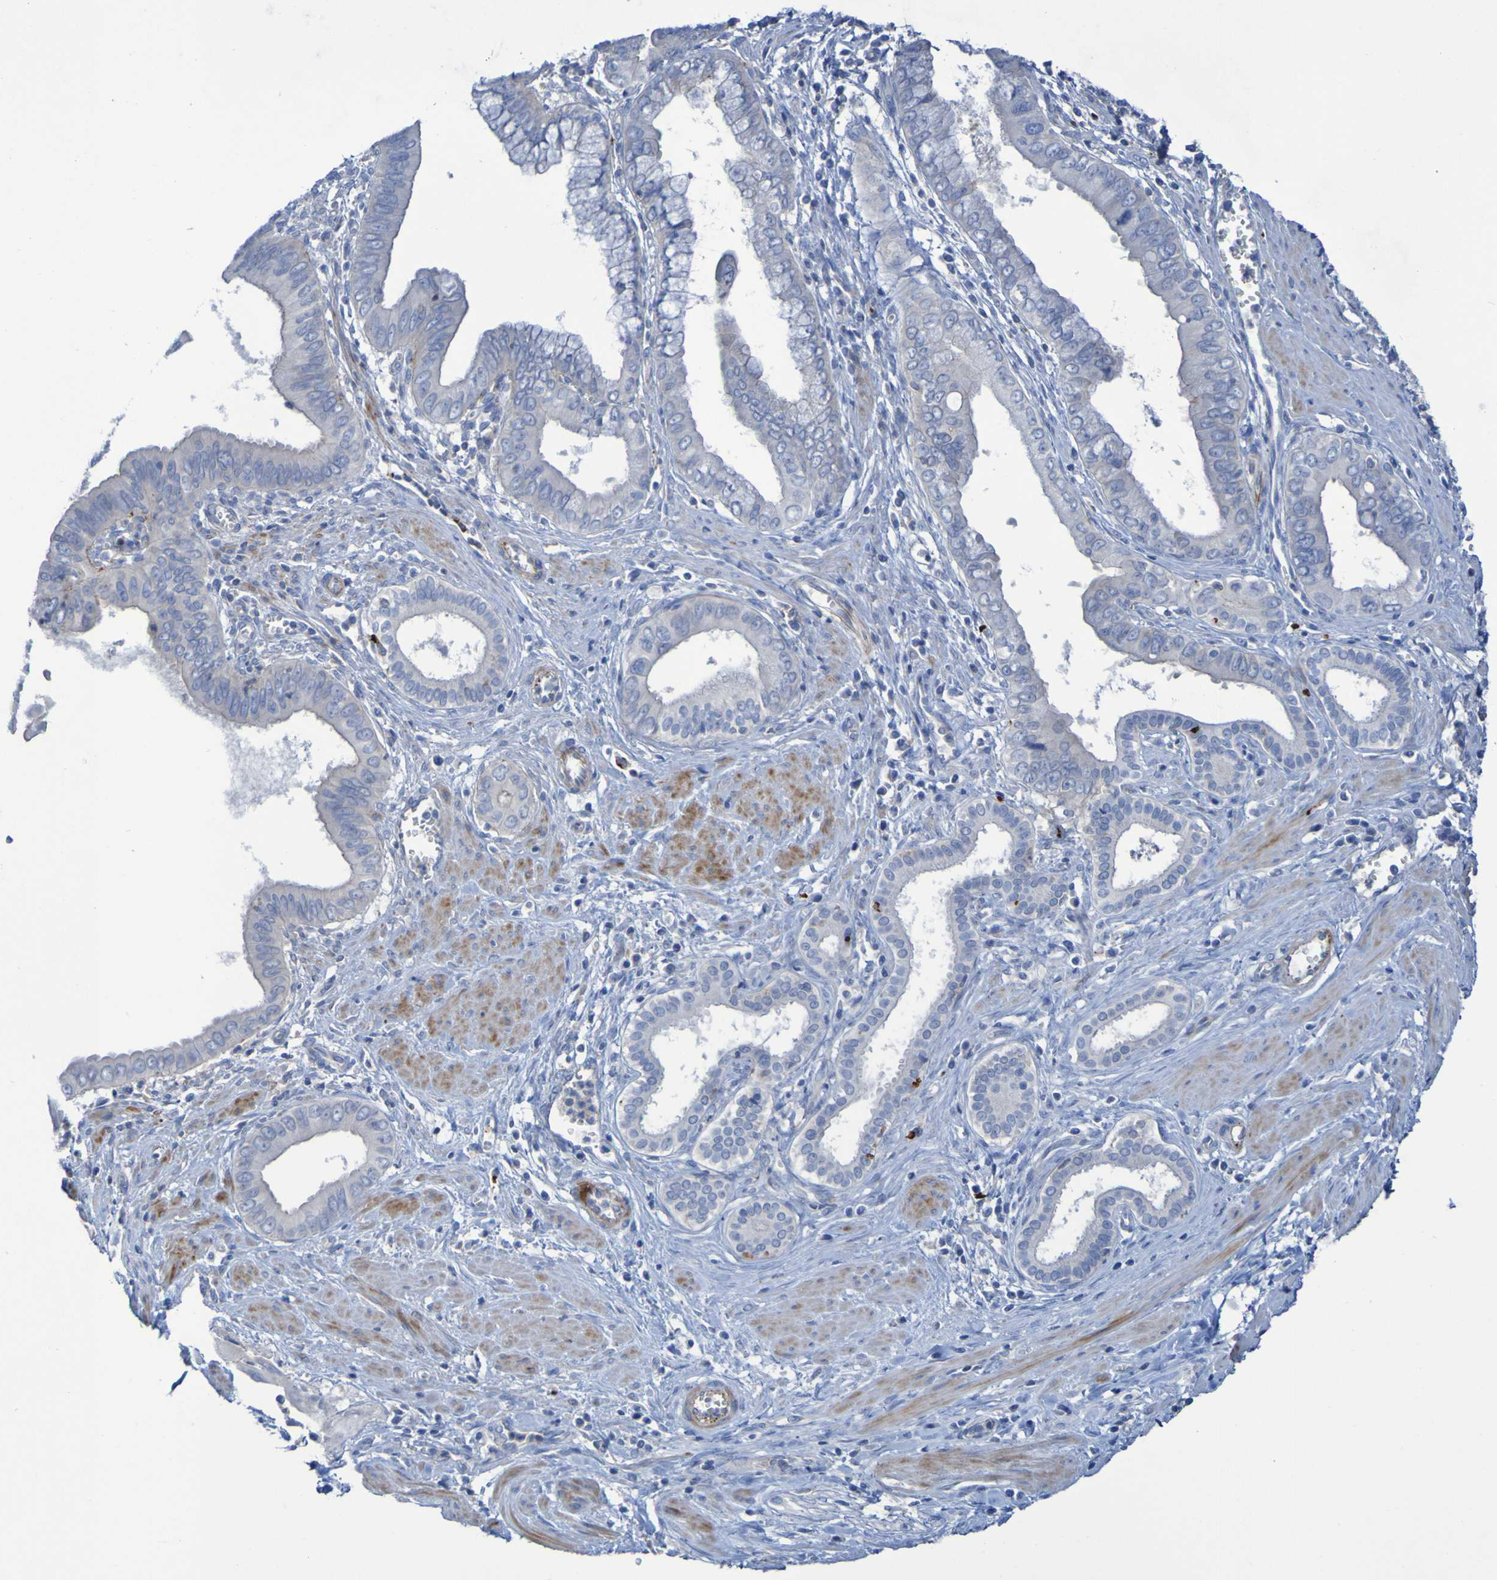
{"staining": {"intensity": "negative", "quantity": "none", "location": "none"}, "tissue": "pancreatic cancer", "cell_type": "Tumor cells", "image_type": "cancer", "snomed": [{"axis": "morphology", "description": "Normal tissue, NOS"}, {"axis": "topography", "description": "Lymph node"}], "caption": "An immunohistochemistry (IHC) histopathology image of pancreatic cancer is shown. There is no staining in tumor cells of pancreatic cancer.", "gene": "RNF182", "patient": {"sex": "male", "age": 50}}